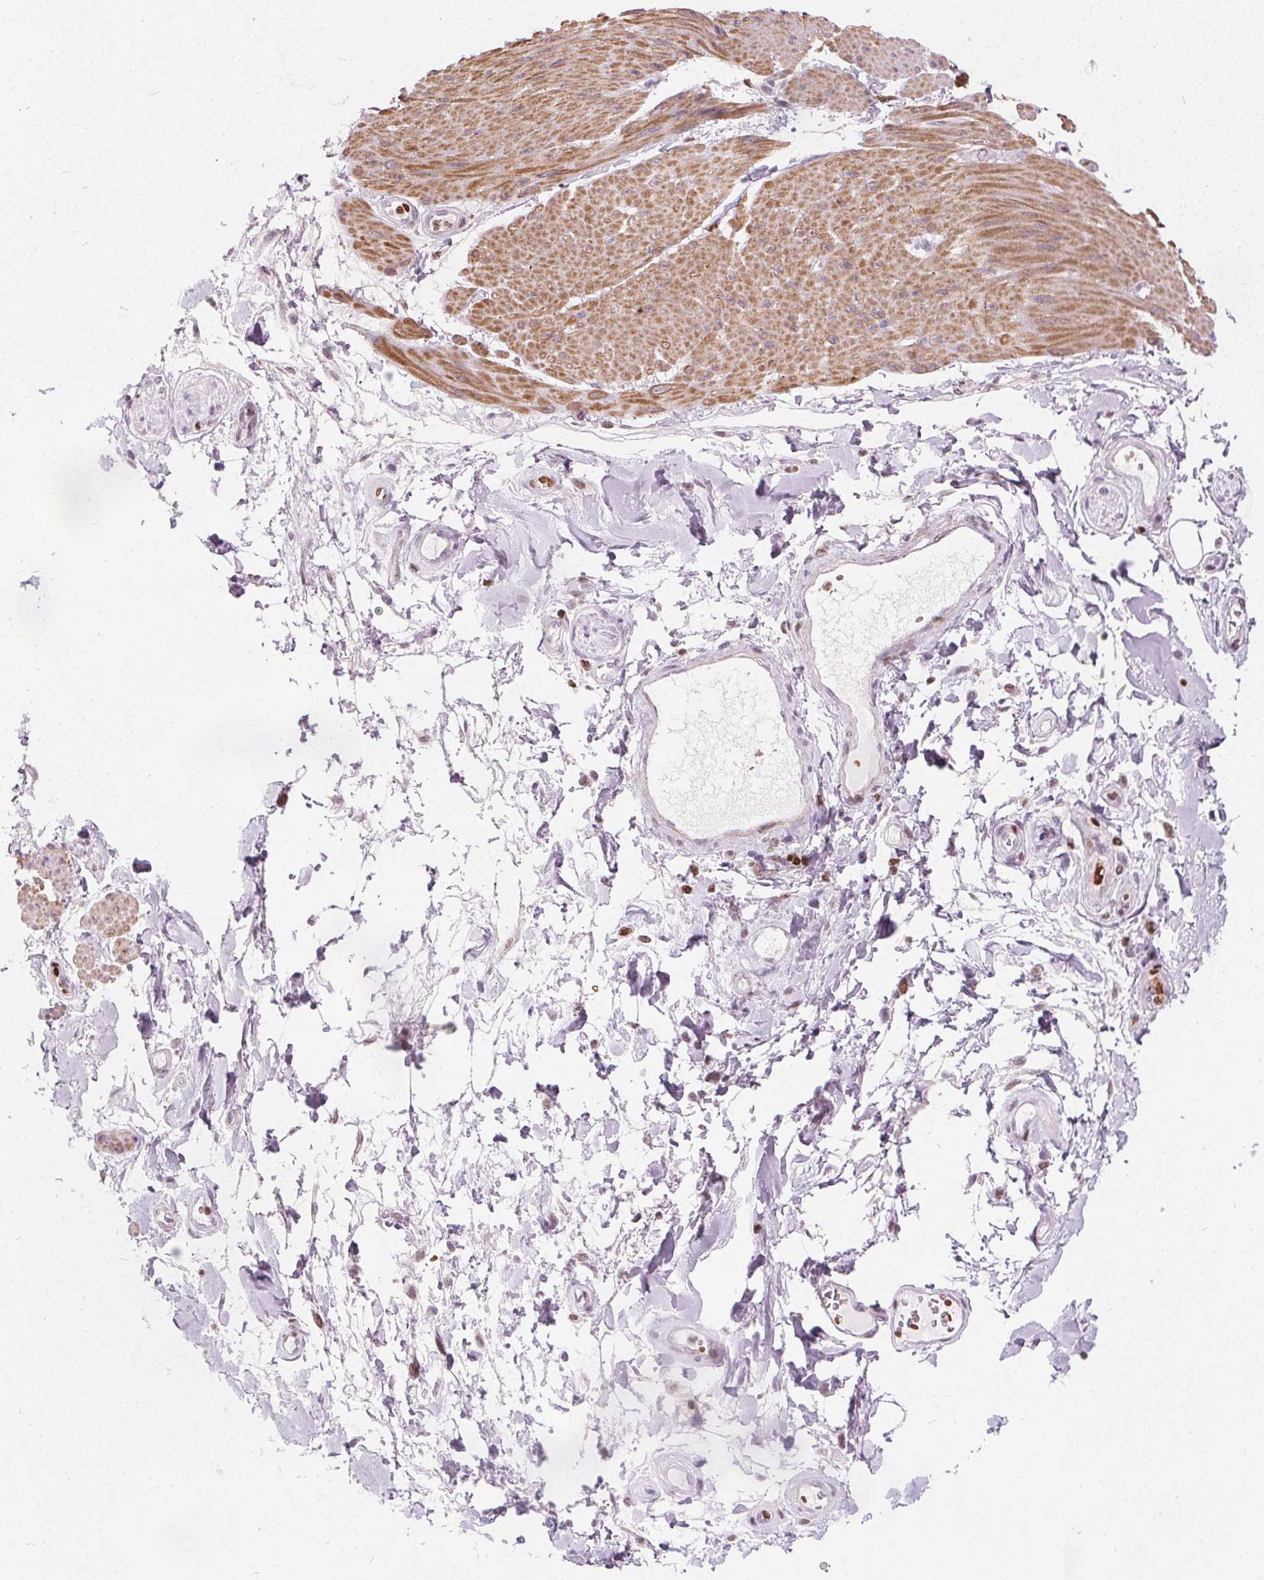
{"staining": {"intensity": "negative", "quantity": "none", "location": "none"}, "tissue": "adipose tissue", "cell_type": "Adipocytes", "image_type": "normal", "snomed": [{"axis": "morphology", "description": "Normal tissue, NOS"}, {"axis": "topography", "description": "Urinary bladder"}, {"axis": "topography", "description": "Peripheral nerve tissue"}], "caption": "High power microscopy histopathology image of an IHC image of benign adipose tissue, revealing no significant expression in adipocytes.", "gene": "ISLR2", "patient": {"sex": "female", "age": 60}}